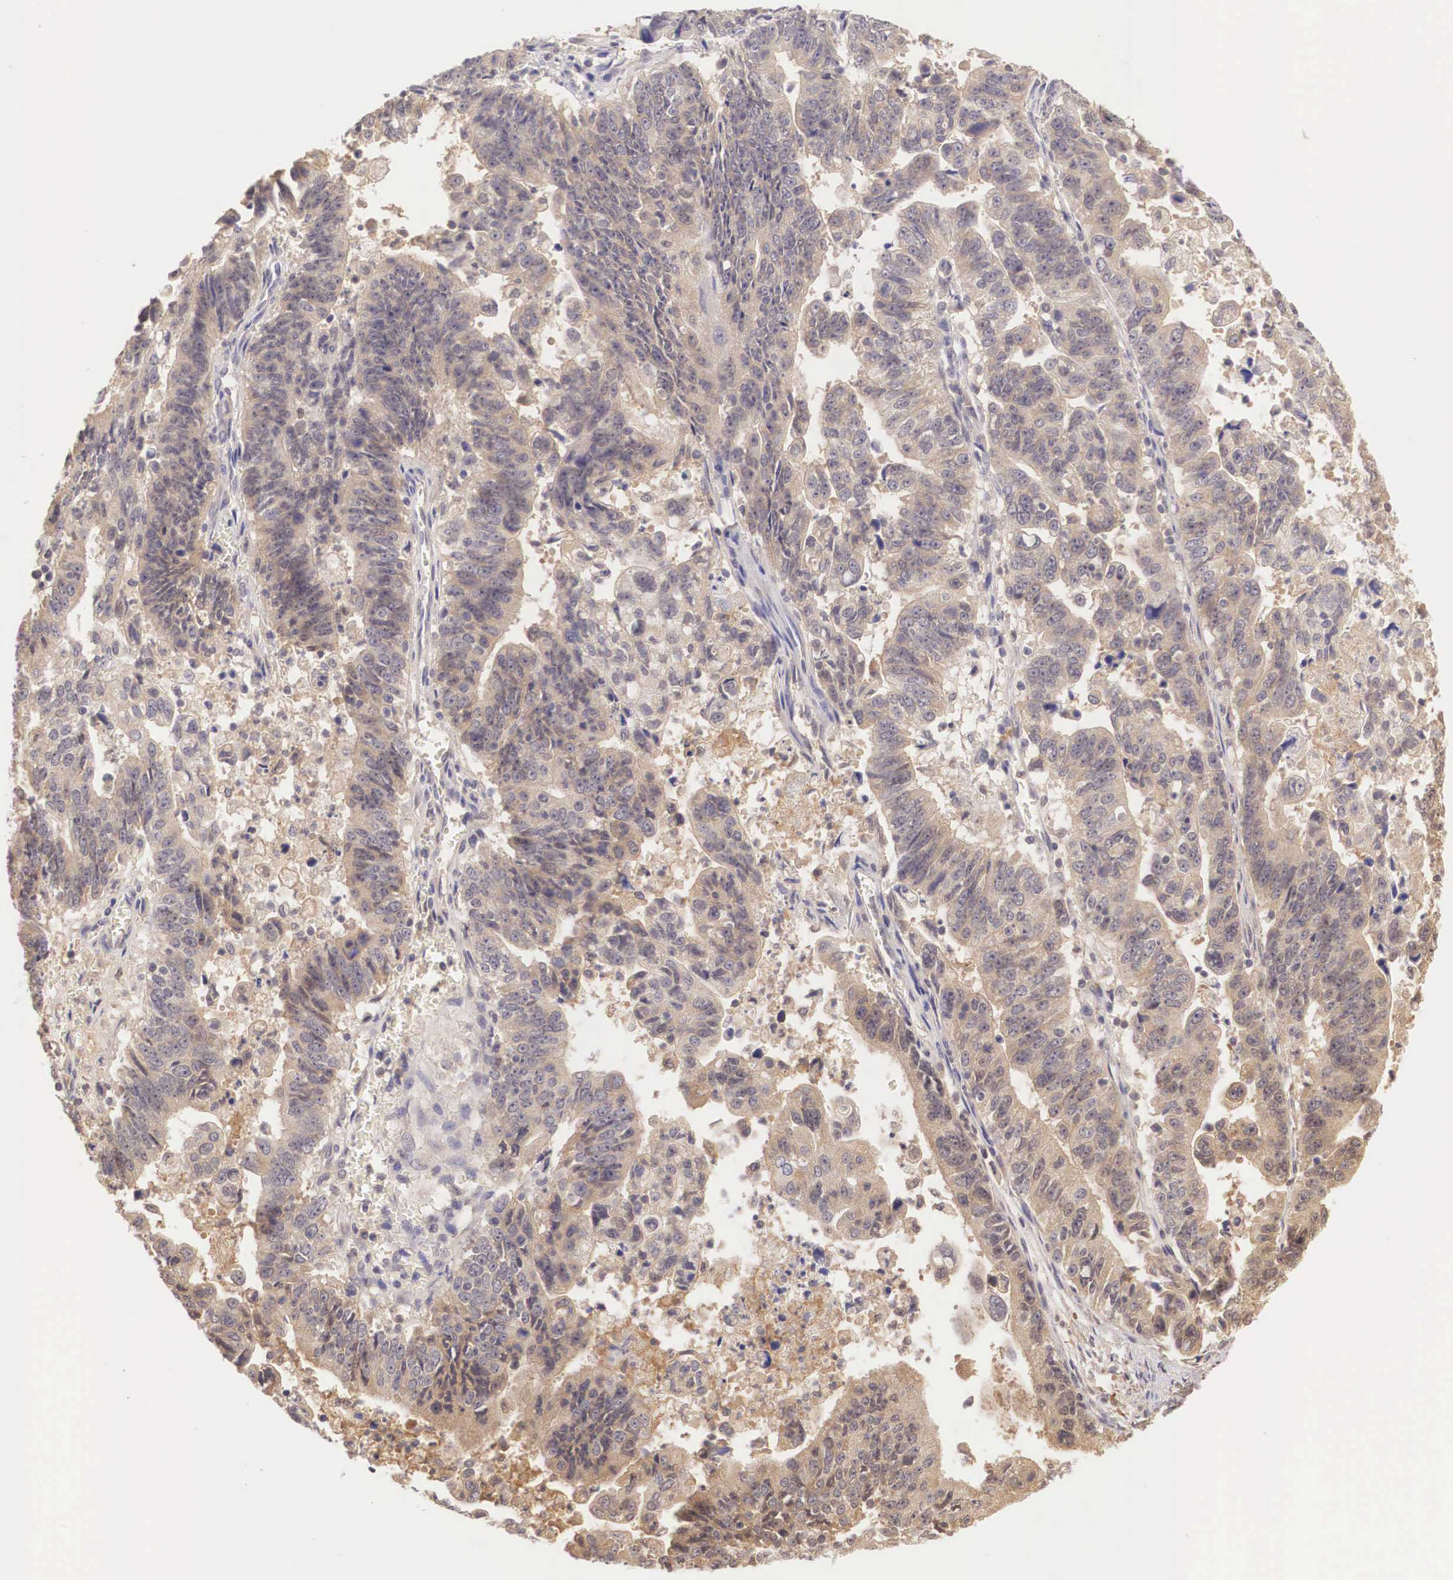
{"staining": {"intensity": "weak", "quantity": ">75%", "location": "cytoplasmic/membranous"}, "tissue": "stomach cancer", "cell_type": "Tumor cells", "image_type": "cancer", "snomed": [{"axis": "morphology", "description": "Adenocarcinoma, NOS"}, {"axis": "topography", "description": "Stomach, upper"}], "caption": "Adenocarcinoma (stomach) stained for a protein shows weak cytoplasmic/membranous positivity in tumor cells.", "gene": "BCL6", "patient": {"sex": "female", "age": 50}}